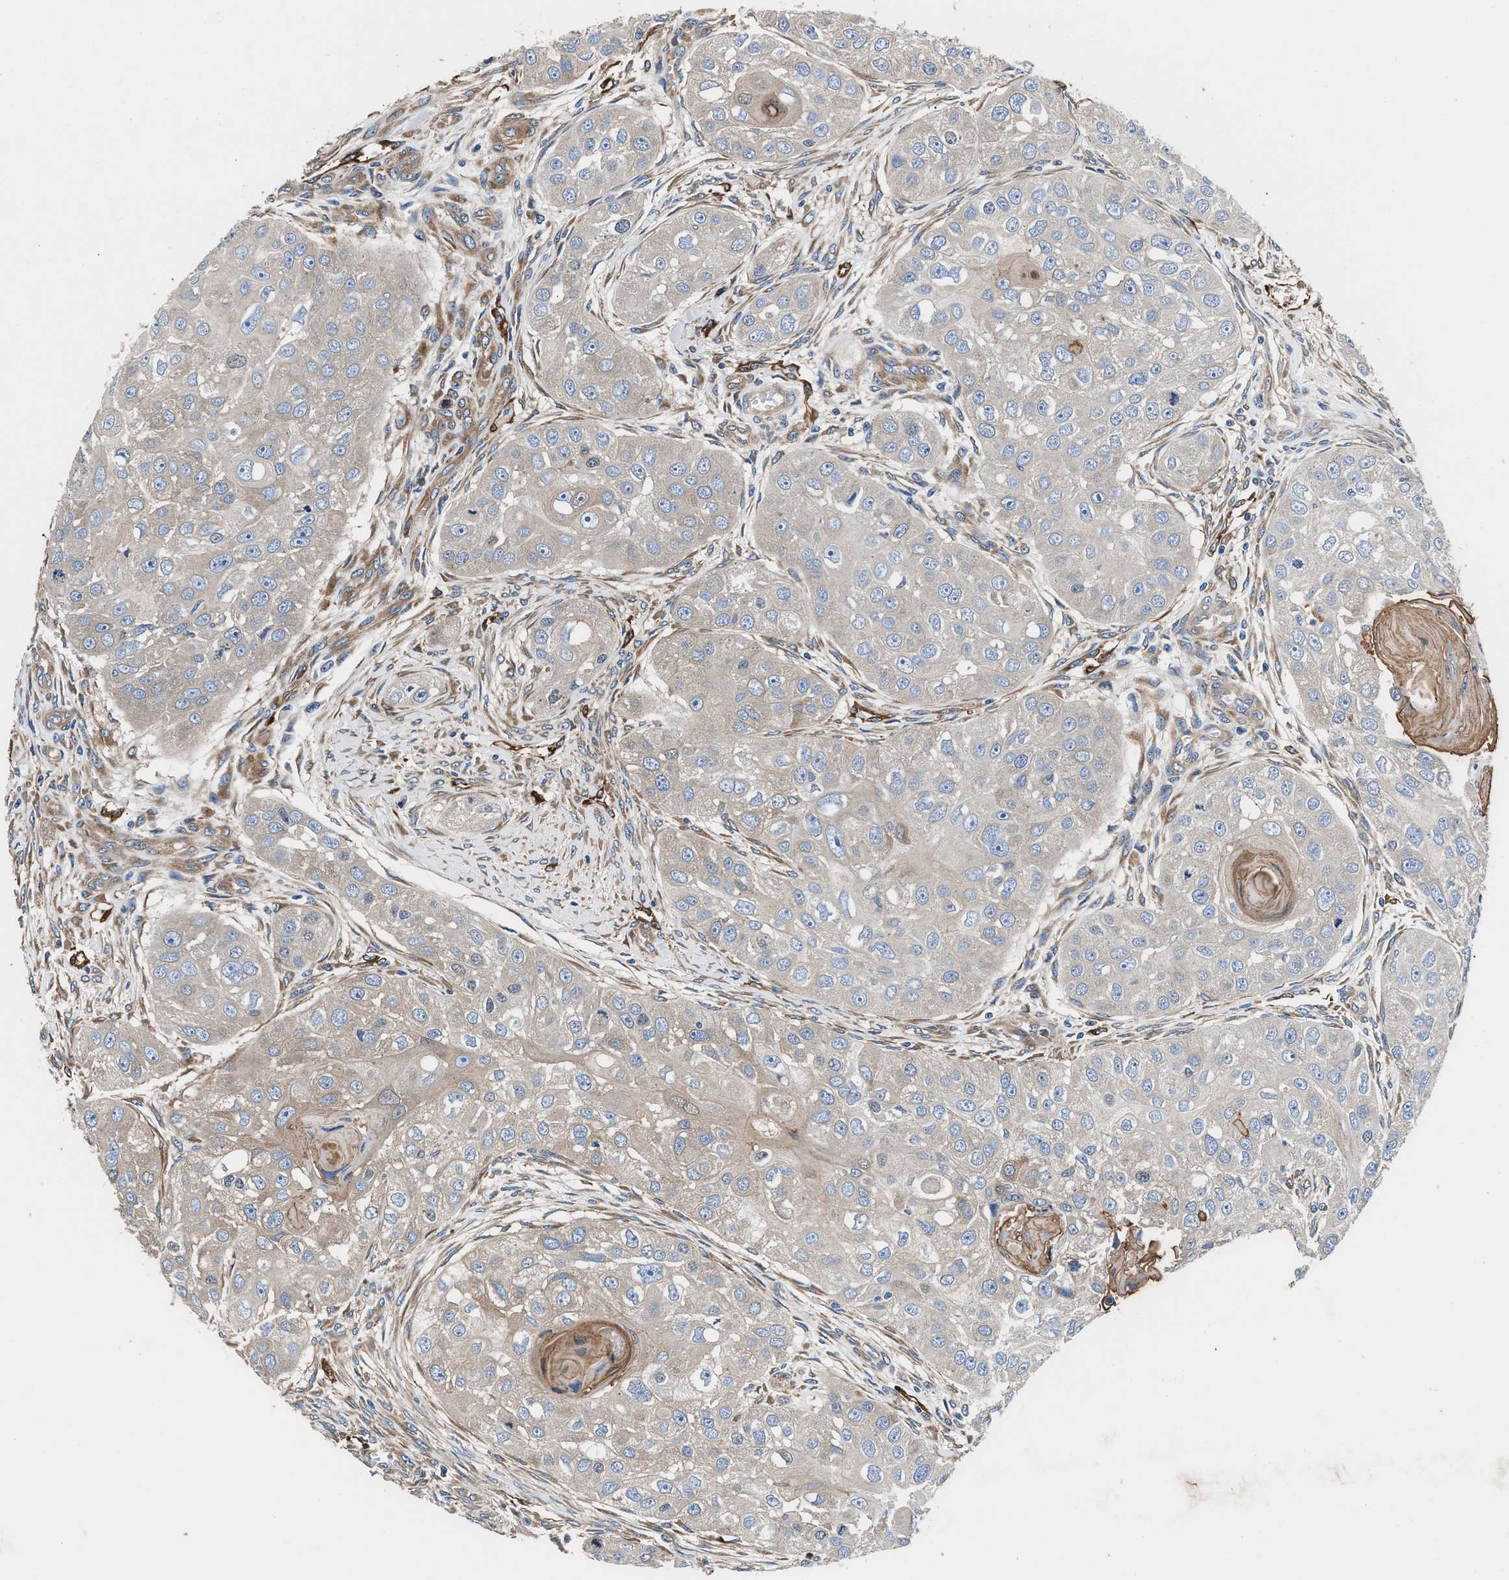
{"staining": {"intensity": "negative", "quantity": "none", "location": "none"}, "tissue": "head and neck cancer", "cell_type": "Tumor cells", "image_type": "cancer", "snomed": [{"axis": "morphology", "description": "Normal tissue, NOS"}, {"axis": "morphology", "description": "Squamous cell carcinoma, NOS"}, {"axis": "topography", "description": "Skeletal muscle"}, {"axis": "topography", "description": "Head-Neck"}], "caption": "Head and neck cancer (squamous cell carcinoma) was stained to show a protein in brown. There is no significant expression in tumor cells.", "gene": "SH3GL1", "patient": {"sex": "male", "age": 51}}